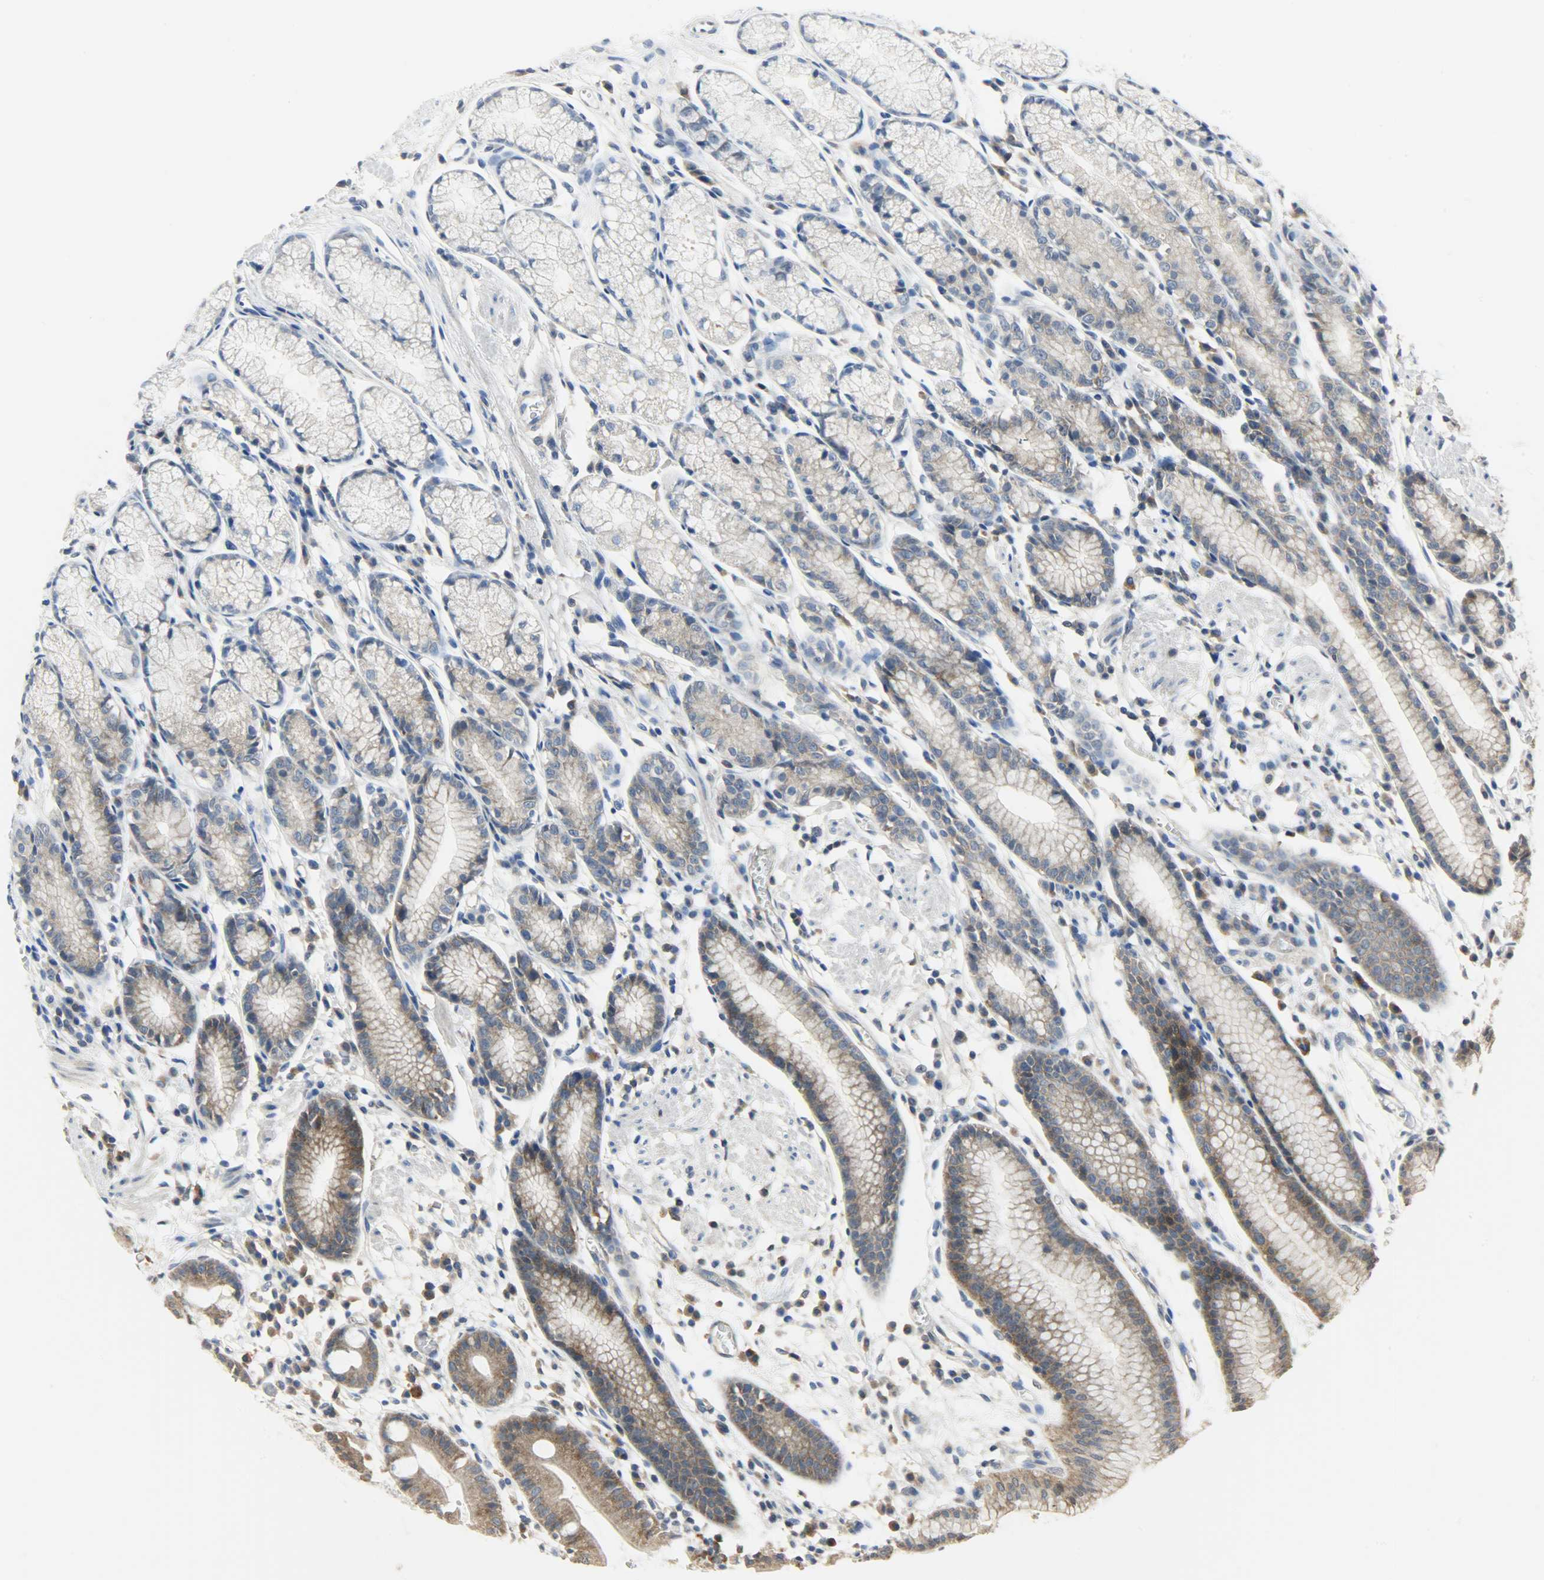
{"staining": {"intensity": "moderate", "quantity": "25%-75%", "location": "cytoplasmic/membranous"}, "tissue": "stomach", "cell_type": "Glandular cells", "image_type": "normal", "snomed": [{"axis": "morphology", "description": "Normal tissue, NOS"}, {"axis": "morphology", "description": "Inflammation, NOS"}, {"axis": "topography", "description": "Stomach, lower"}], "caption": "The micrograph reveals immunohistochemical staining of unremarkable stomach. There is moderate cytoplasmic/membranous expression is seen in about 25%-75% of glandular cells.", "gene": "TRIM21", "patient": {"sex": "male", "age": 59}}